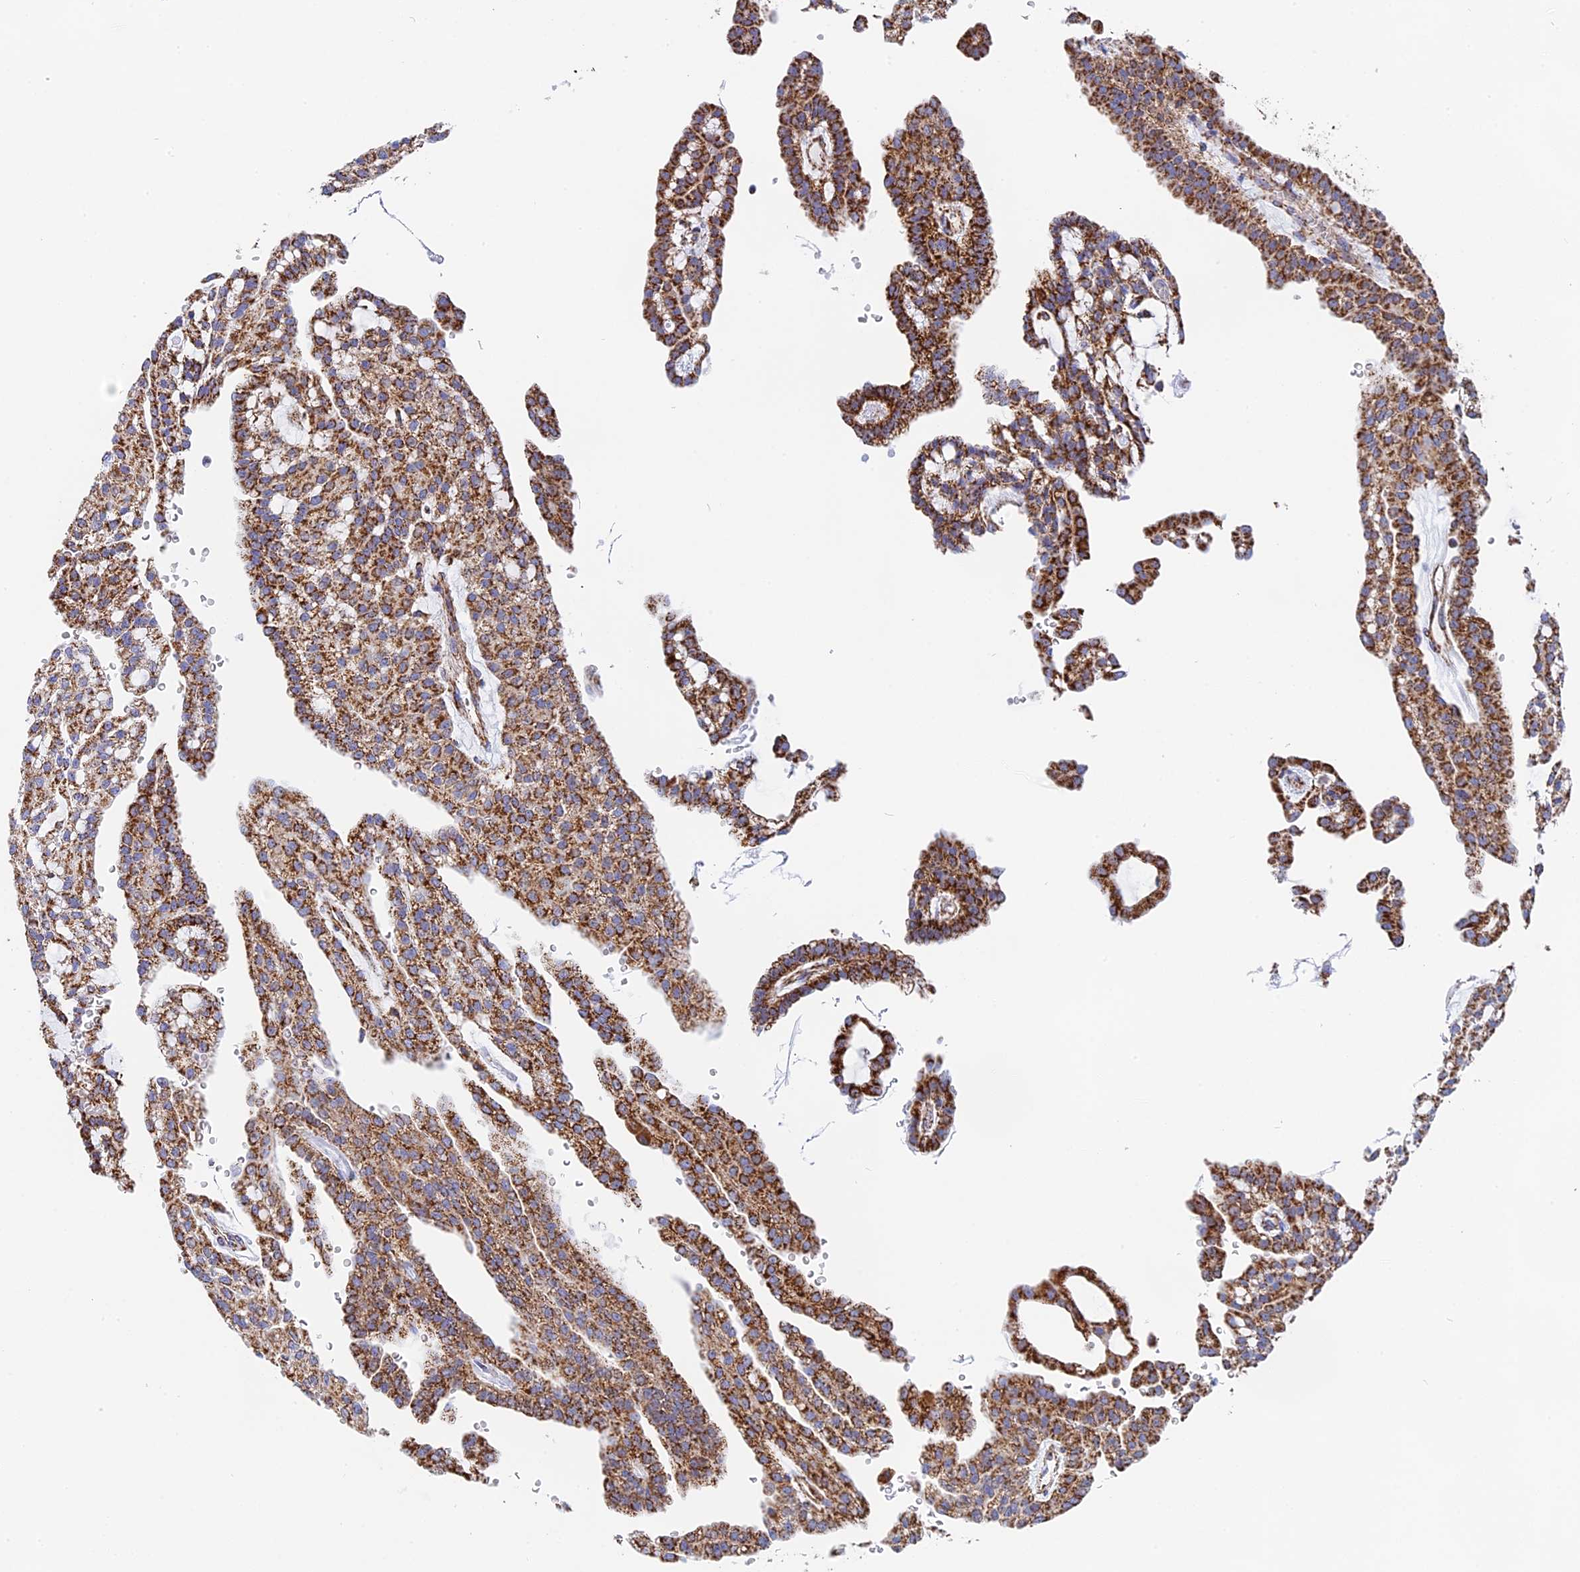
{"staining": {"intensity": "strong", "quantity": ">75%", "location": "cytoplasmic/membranous"}, "tissue": "renal cancer", "cell_type": "Tumor cells", "image_type": "cancer", "snomed": [{"axis": "morphology", "description": "Adenocarcinoma, NOS"}, {"axis": "topography", "description": "Kidney"}], "caption": "Protein staining exhibits strong cytoplasmic/membranous staining in approximately >75% of tumor cells in renal cancer.", "gene": "NDUFA5", "patient": {"sex": "male", "age": 63}}